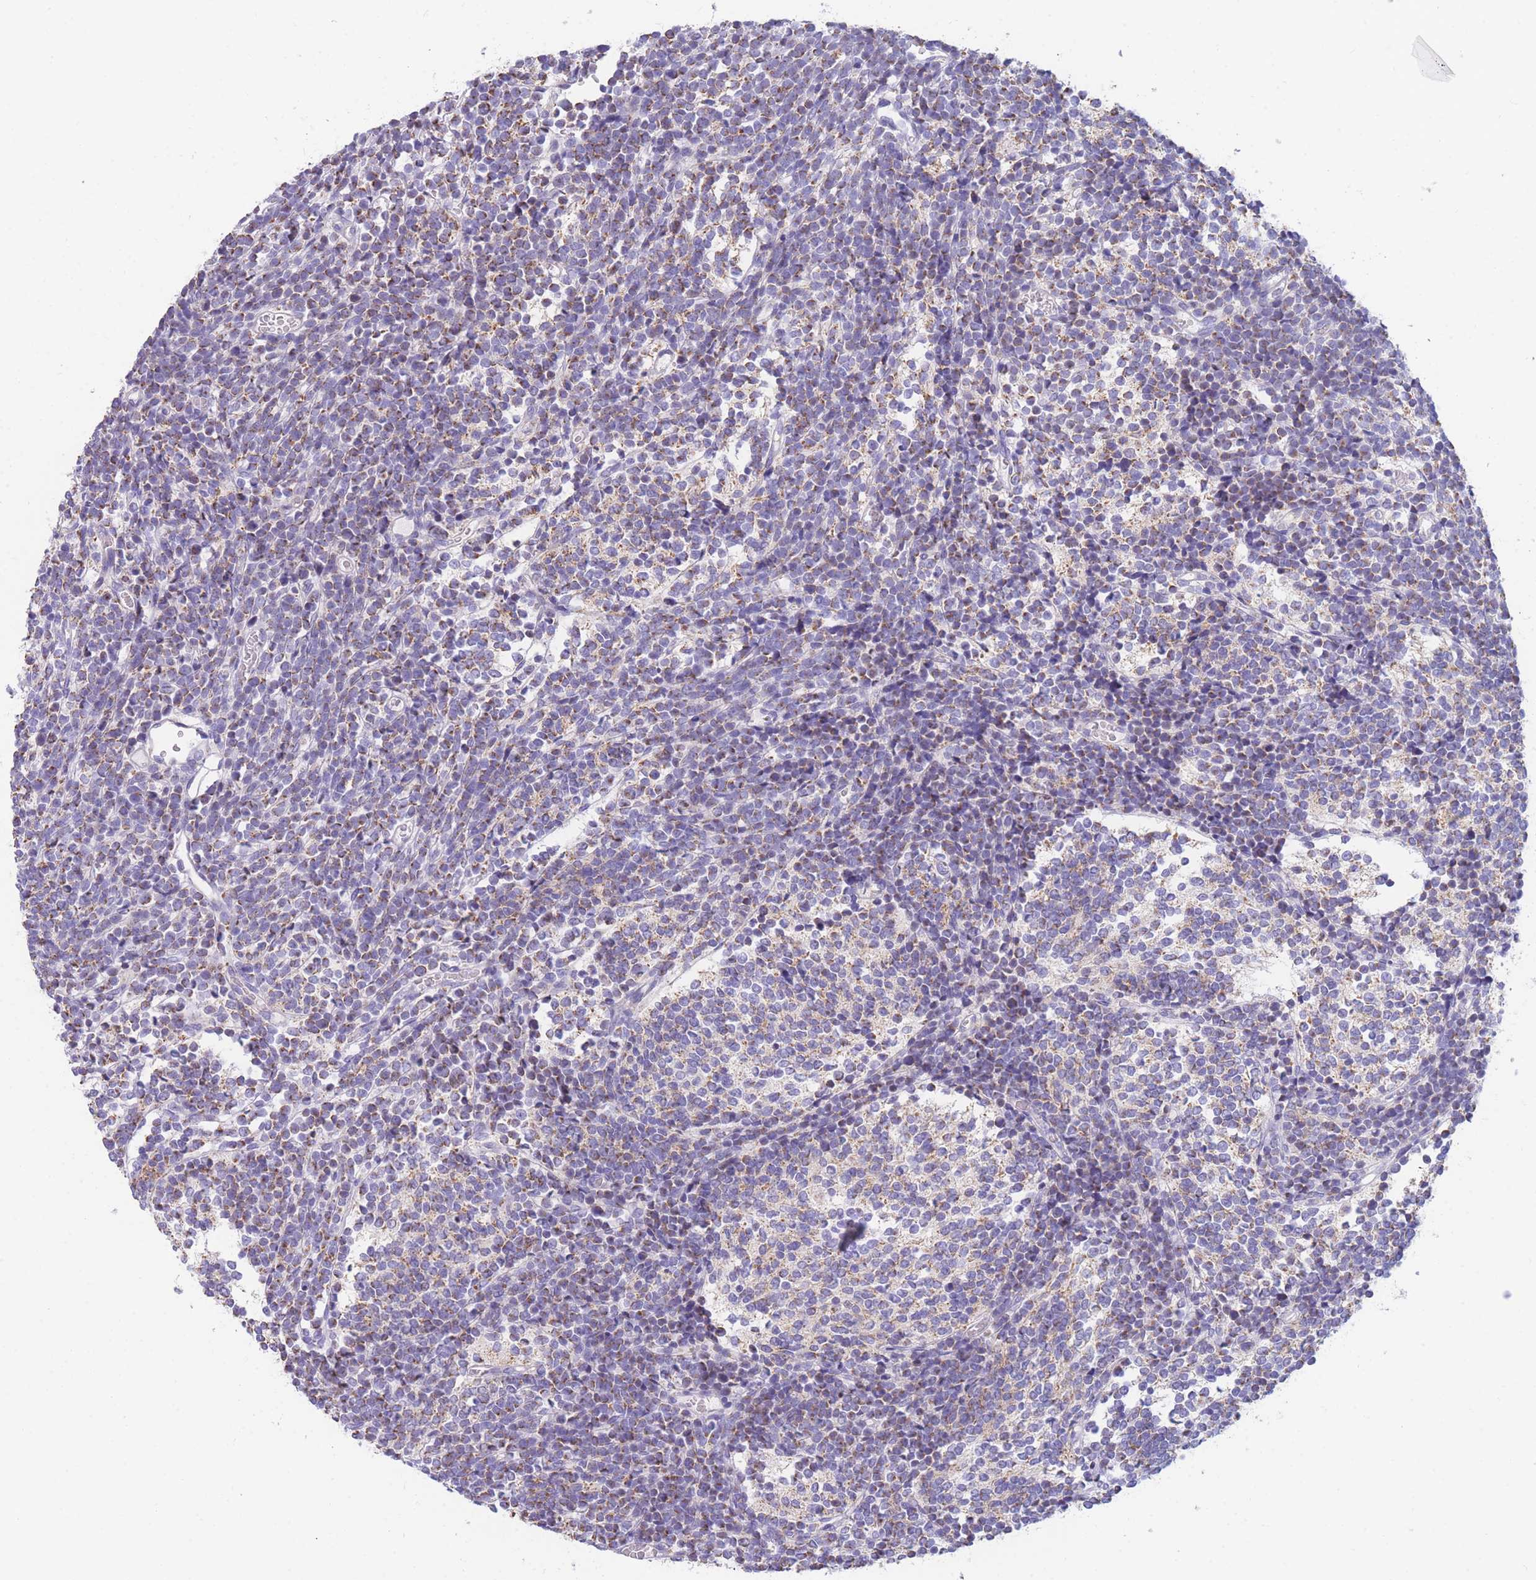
{"staining": {"intensity": "moderate", "quantity": "25%-75%", "location": "cytoplasmic/membranous"}, "tissue": "glioma", "cell_type": "Tumor cells", "image_type": "cancer", "snomed": [{"axis": "morphology", "description": "Glioma, malignant, Low grade"}, {"axis": "topography", "description": "Brain"}], "caption": "Tumor cells reveal medium levels of moderate cytoplasmic/membranous positivity in approximately 25%-75% of cells in human glioma.", "gene": "DHRS11", "patient": {"sex": "female", "age": 1}}